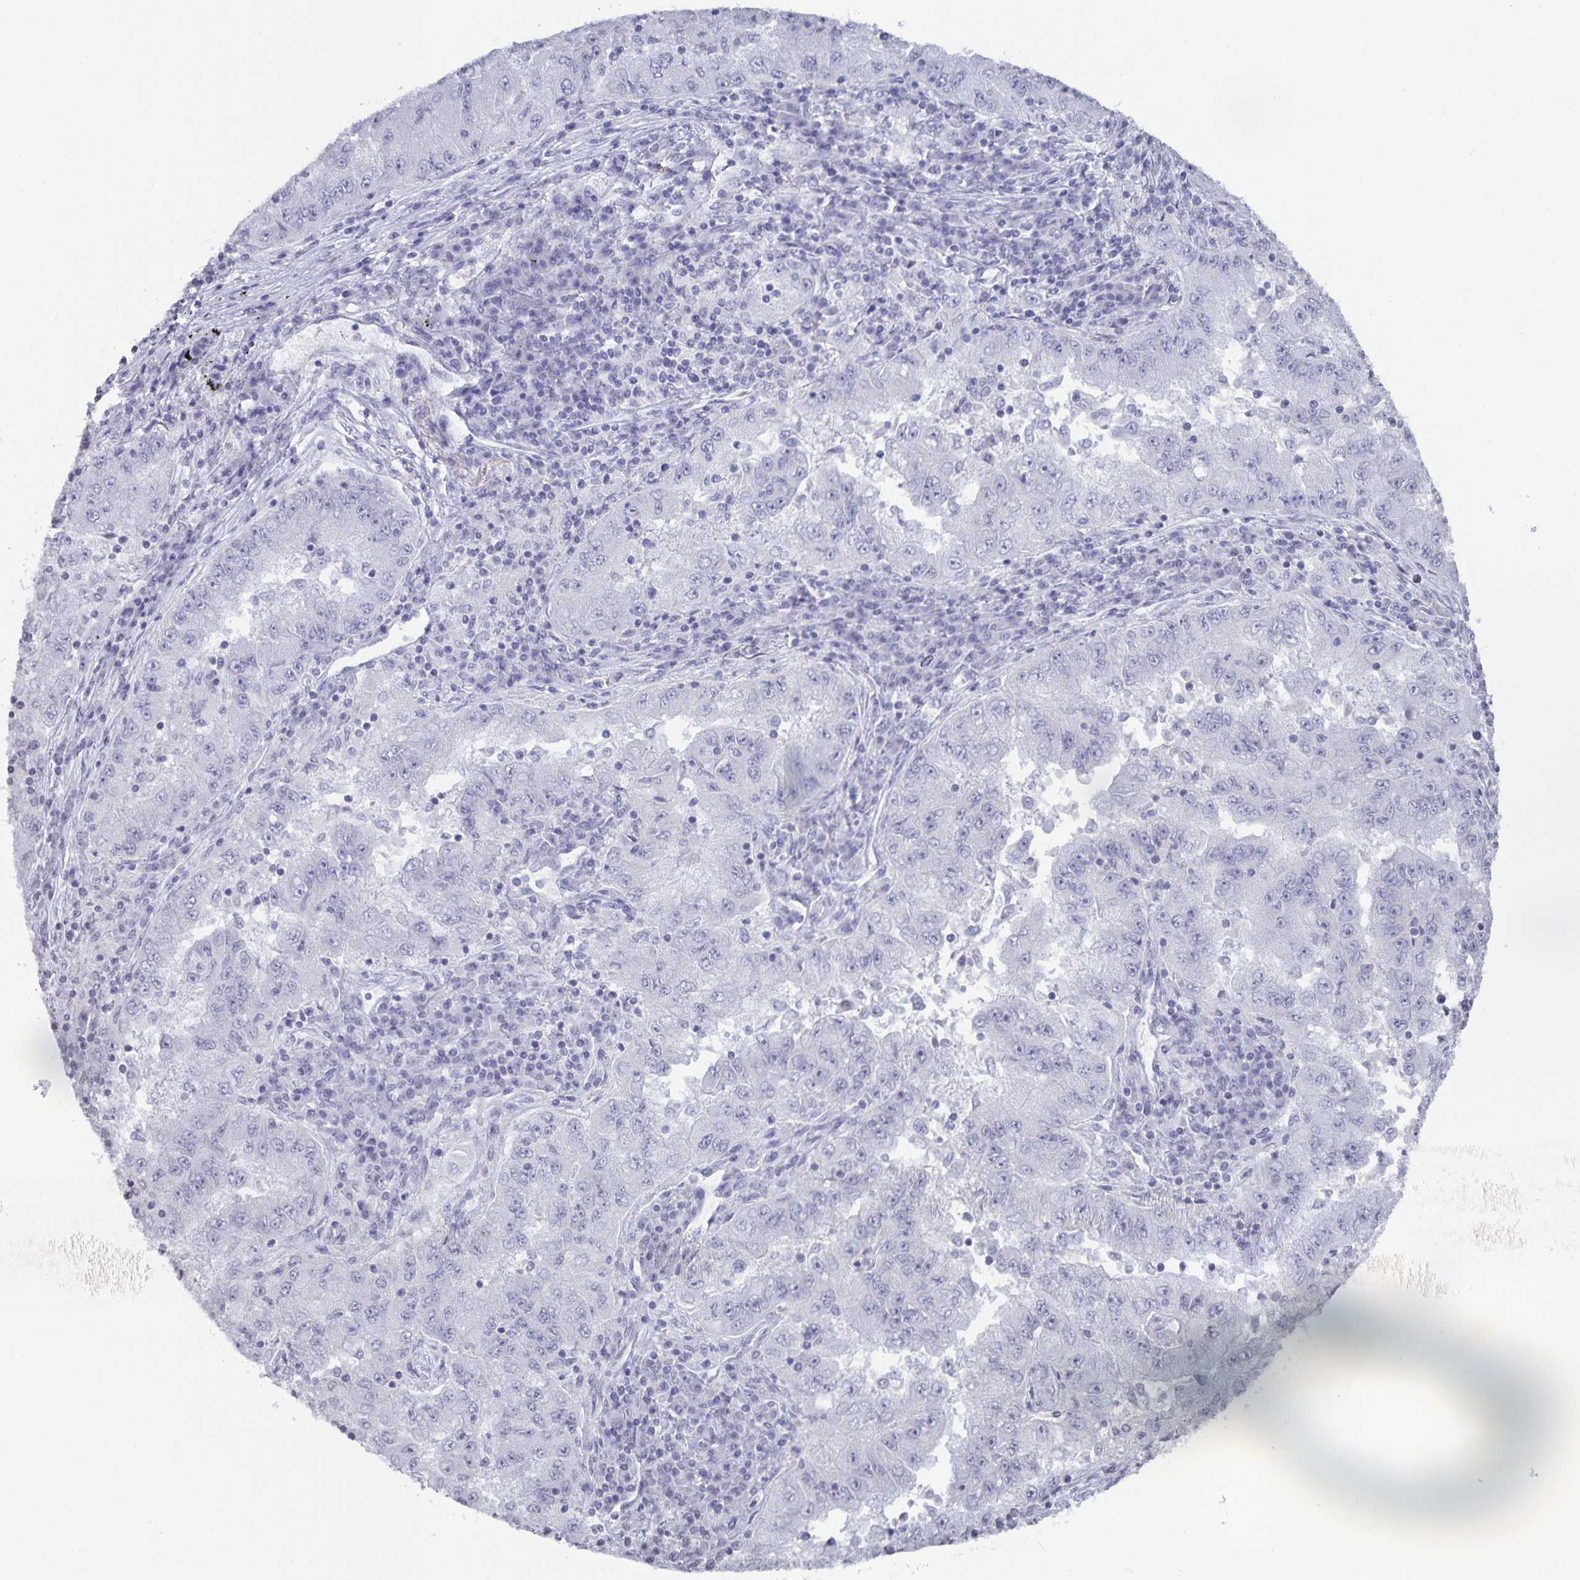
{"staining": {"intensity": "negative", "quantity": "none", "location": "none"}, "tissue": "lung cancer", "cell_type": "Tumor cells", "image_type": "cancer", "snomed": [{"axis": "morphology", "description": "Adenocarcinoma, NOS"}, {"axis": "morphology", "description": "Adenocarcinoma primary or metastatic"}, {"axis": "topography", "description": "Lung"}], "caption": "Immunohistochemistry (IHC) of human lung cancer exhibits no positivity in tumor cells.", "gene": "AQP4", "patient": {"sex": "male", "age": 74}}